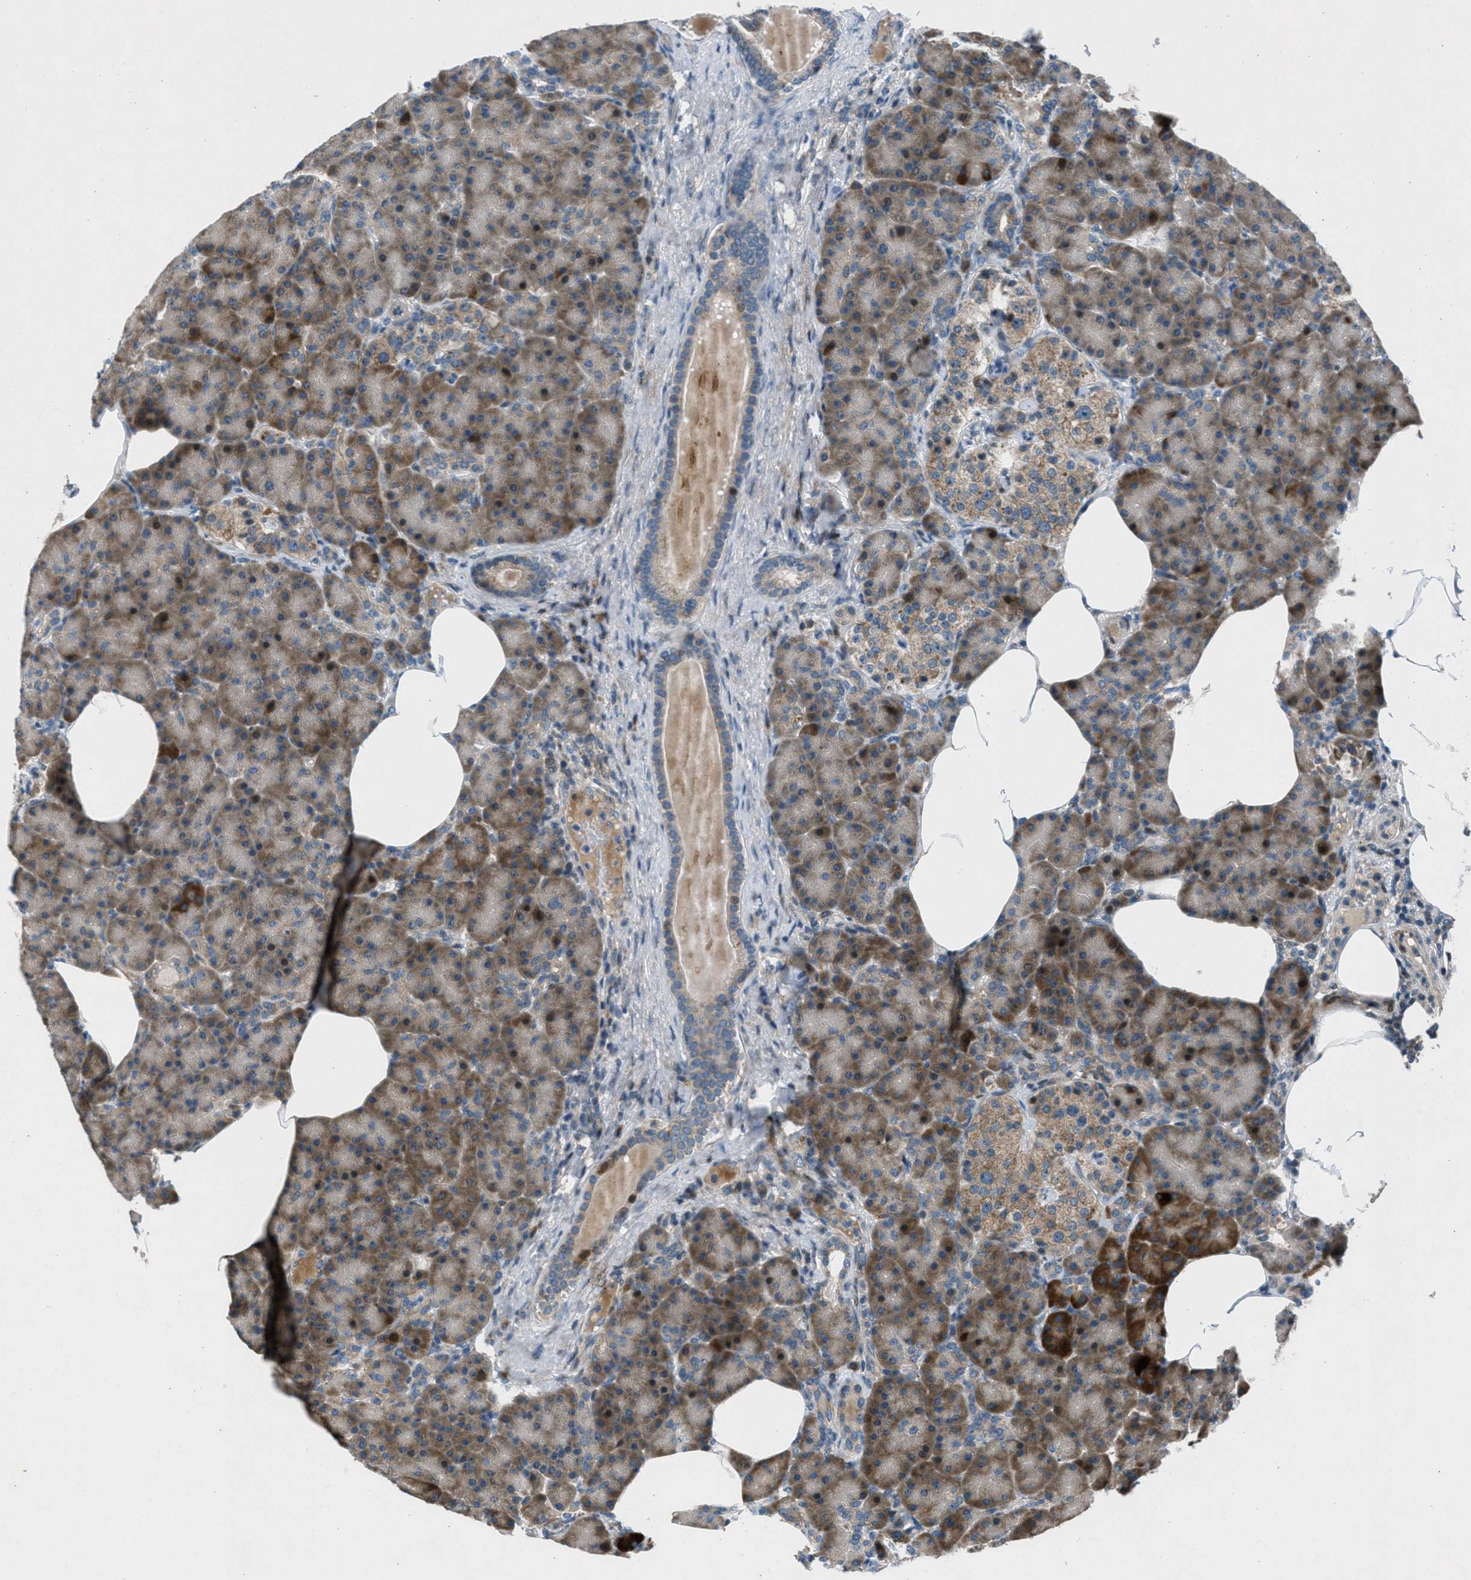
{"staining": {"intensity": "moderate", "quantity": ">75%", "location": "cytoplasmic/membranous"}, "tissue": "pancreas", "cell_type": "Exocrine glandular cells", "image_type": "normal", "snomed": [{"axis": "morphology", "description": "Normal tissue, NOS"}, {"axis": "topography", "description": "Pancreas"}], "caption": "High-magnification brightfield microscopy of benign pancreas stained with DAB (3,3'-diaminobenzidine) (brown) and counterstained with hematoxylin (blue). exocrine glandular cells exhibit moderate cytoplasmic/membranous staining is present in approximately>75% of cells.", "gene": "CLEC2D", "patient": {"sex": "female", "age": 70}}